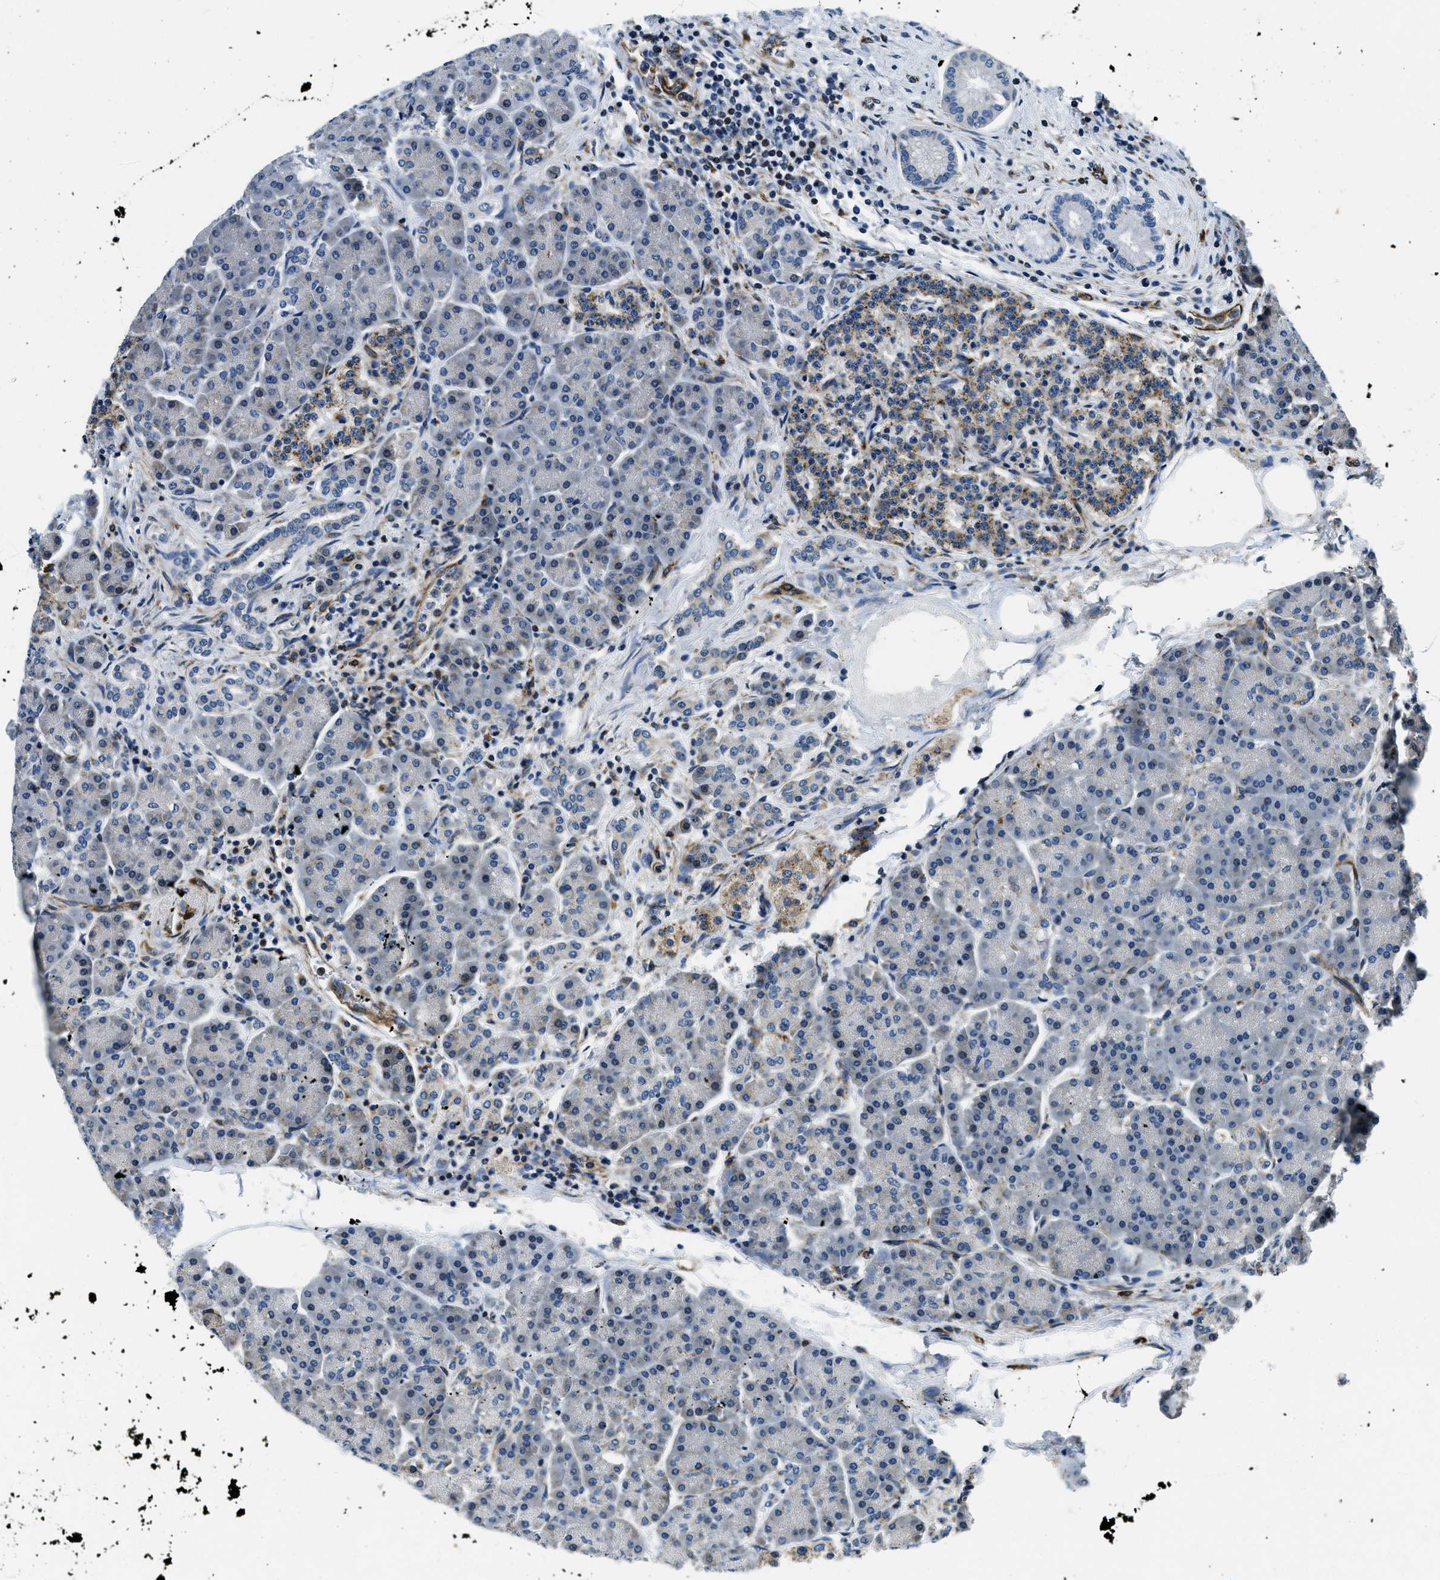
{"staining": {"intensity": "moderate", "quantity": "<25%", "location": "cytoplasmic/membranous"}, "tissue": "pancreas", "cell_type": "Exocrine glandular cells", "image_type": "normal", "snomed": [{"axis": "morphology", "description": "Normal tissue, NOS"}, {"axis": "topography", "description": "Pancreas"}], "caption": "A histopathology image showing moderate cytoplasmic/membranous expression in approximately <25% of exocrine glandular cells in normal pancreas, as visualized by brown immunohistochemical staining.", "gene": "GNS", "patient": {"sex": "female", "age": 70}}